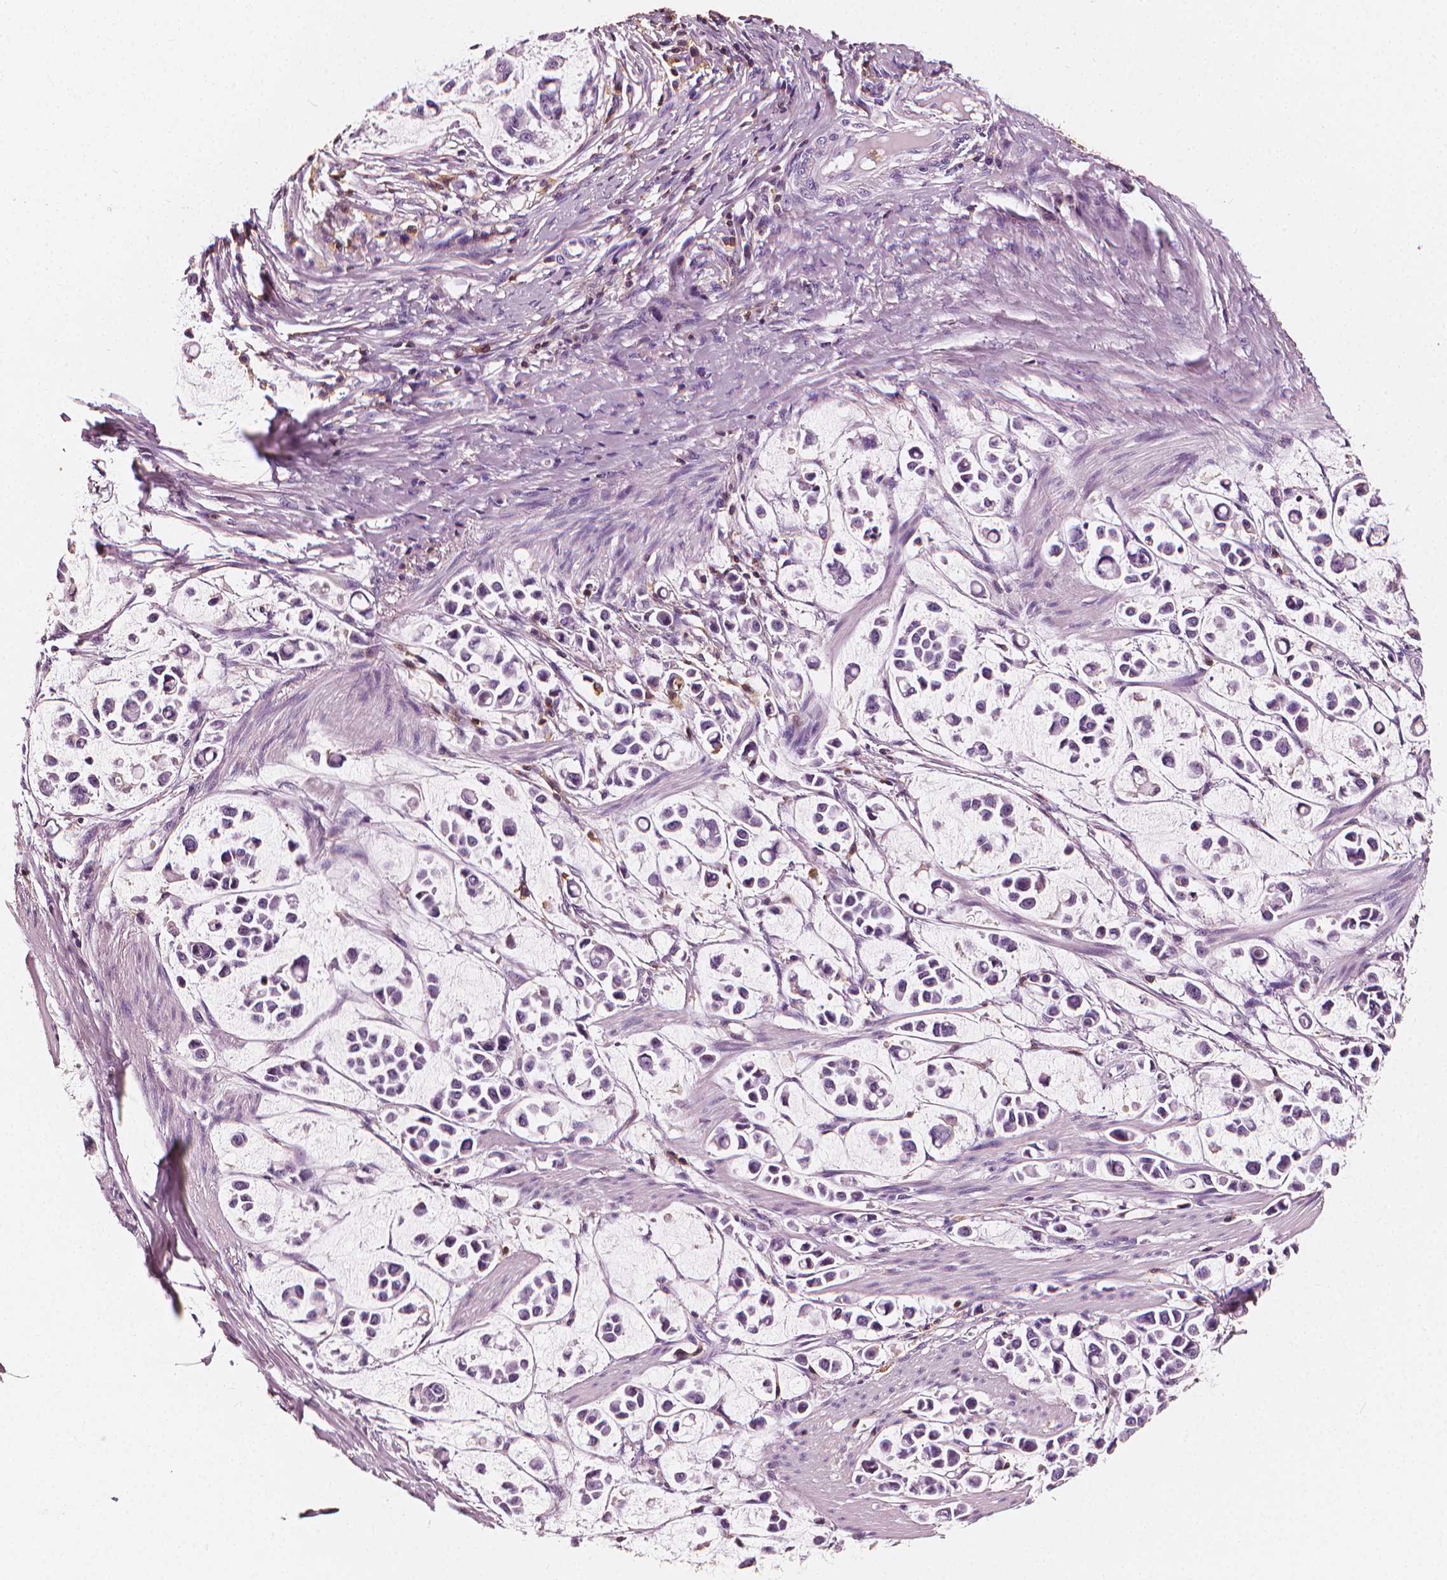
{"staining": {"intensity": "negative", "quantity": "none", "location": "none"}, "tissue": "stomach cancer", "cell_type": "Tumor cells", "image_type": "cancer", "snomed": [{"axis": "morphology", "description": "Adenocarcinoma, NOS"}, {"axis": "topography", "description": "Stomach"}], "caption": "Tumor cells show no significant positivity in stomach cancer. The staining is performed using DAB brown chromogen with nuclei counter-stained in using hematoxylin.", "gene": "PTPRC", "patient": {"sex": "male", "age": 82}}